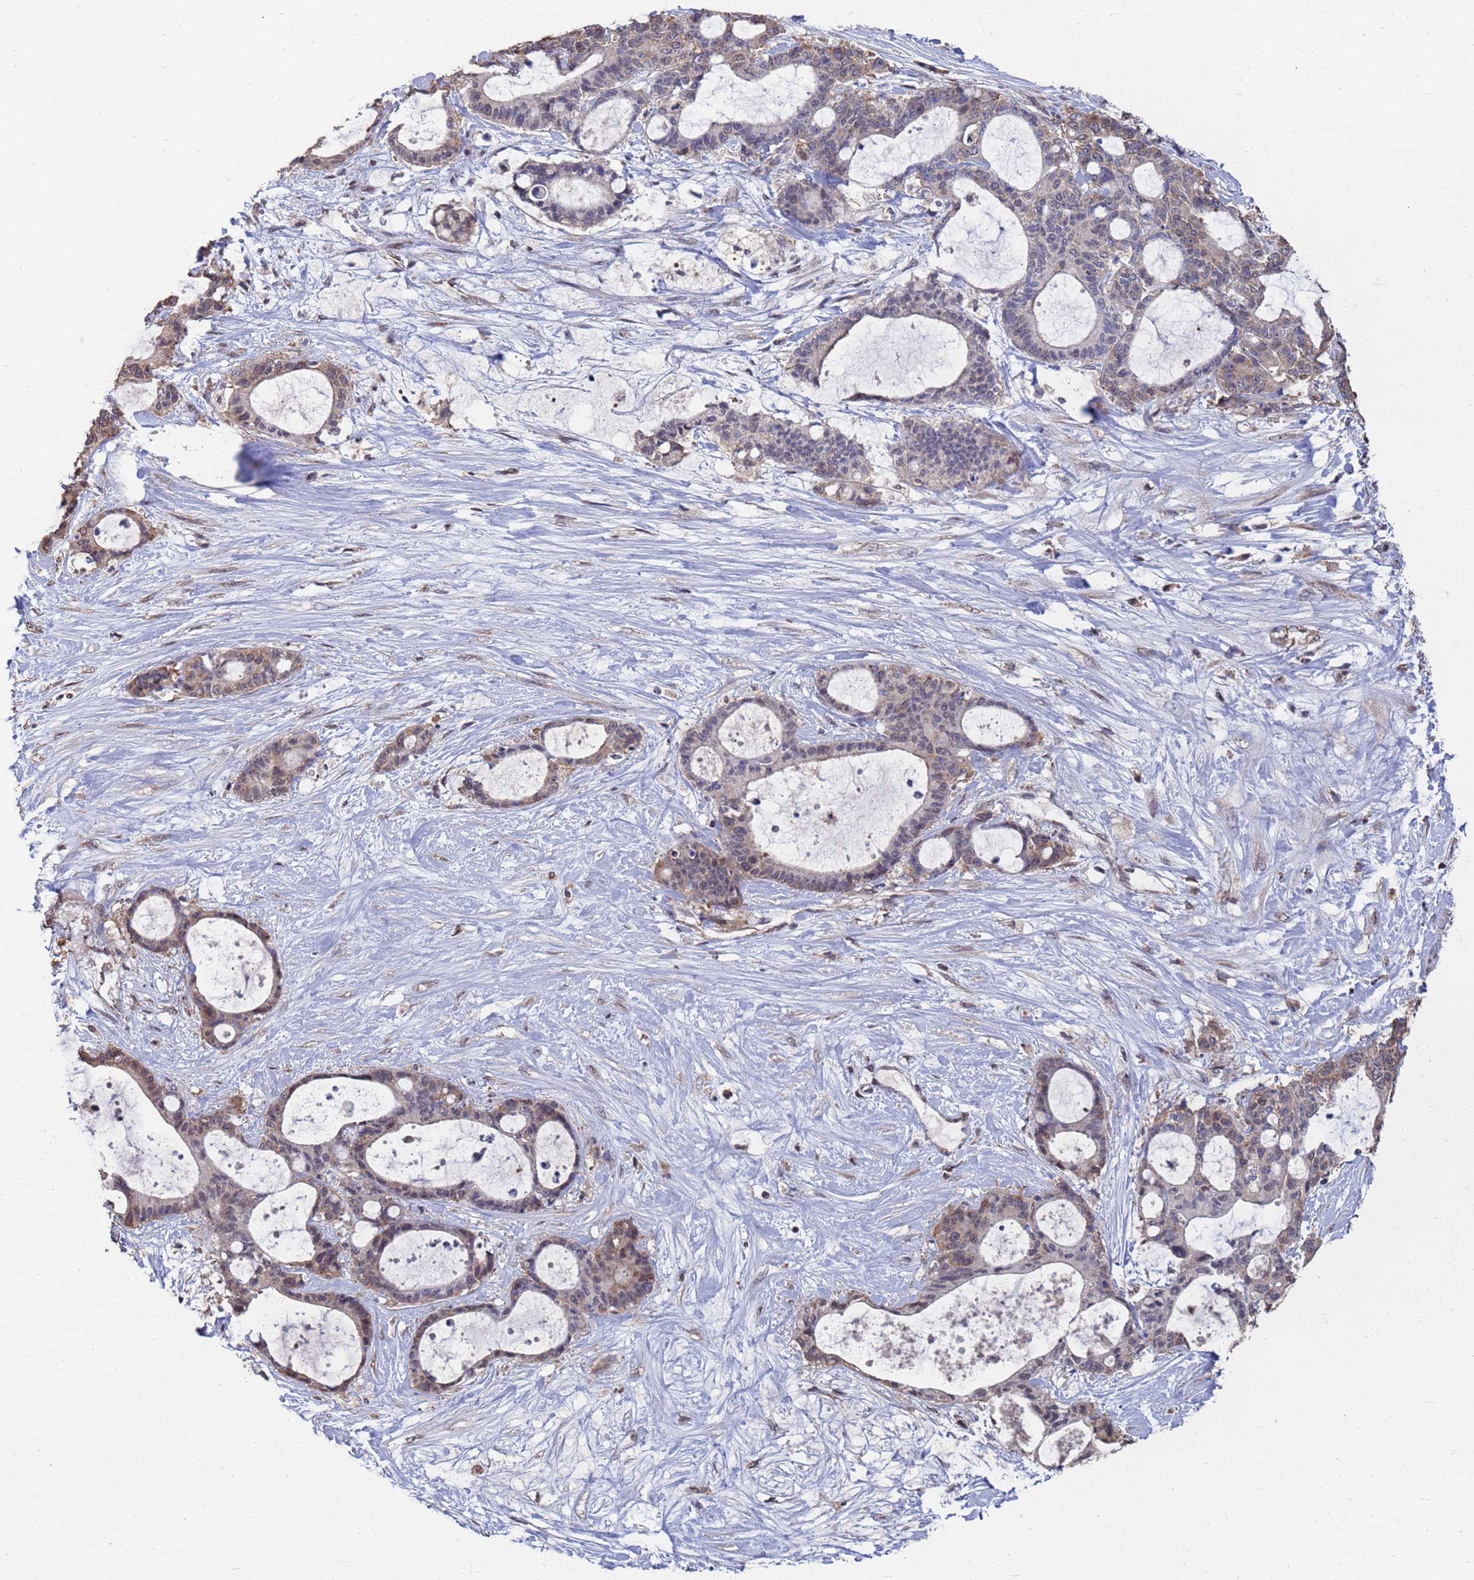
{"staining": {"intensity": "moderate", "quantity": "25%-75%", "location": "cytoplasmic/membranous"}, "tissue": "liver cancer", "cell_type": "Tumor cells", "image_type": "cancer", "snomed": [{"axis": "morphology", "description": "Normal tissue, NOS"}, {"axis": "morphology", "description": "Cholangiocarcinoma"}, {"axis": "topography", "description": "Liver"}, {"axis": "topography", "description": "Peripheral nerve tissue"}], "caption": "IHC of liver cholangiocarcinoma shows medium levels of moderate cytoplasmic/membranous positivity in about 25%-75% of tumor cells. The staining is performed using DAB brown chromogen to label protein expression. The nuclei are counter-stained blue using hematoxylin.", "gene": "CFAP119", "patient": {"sex": "female", "age": 73}}